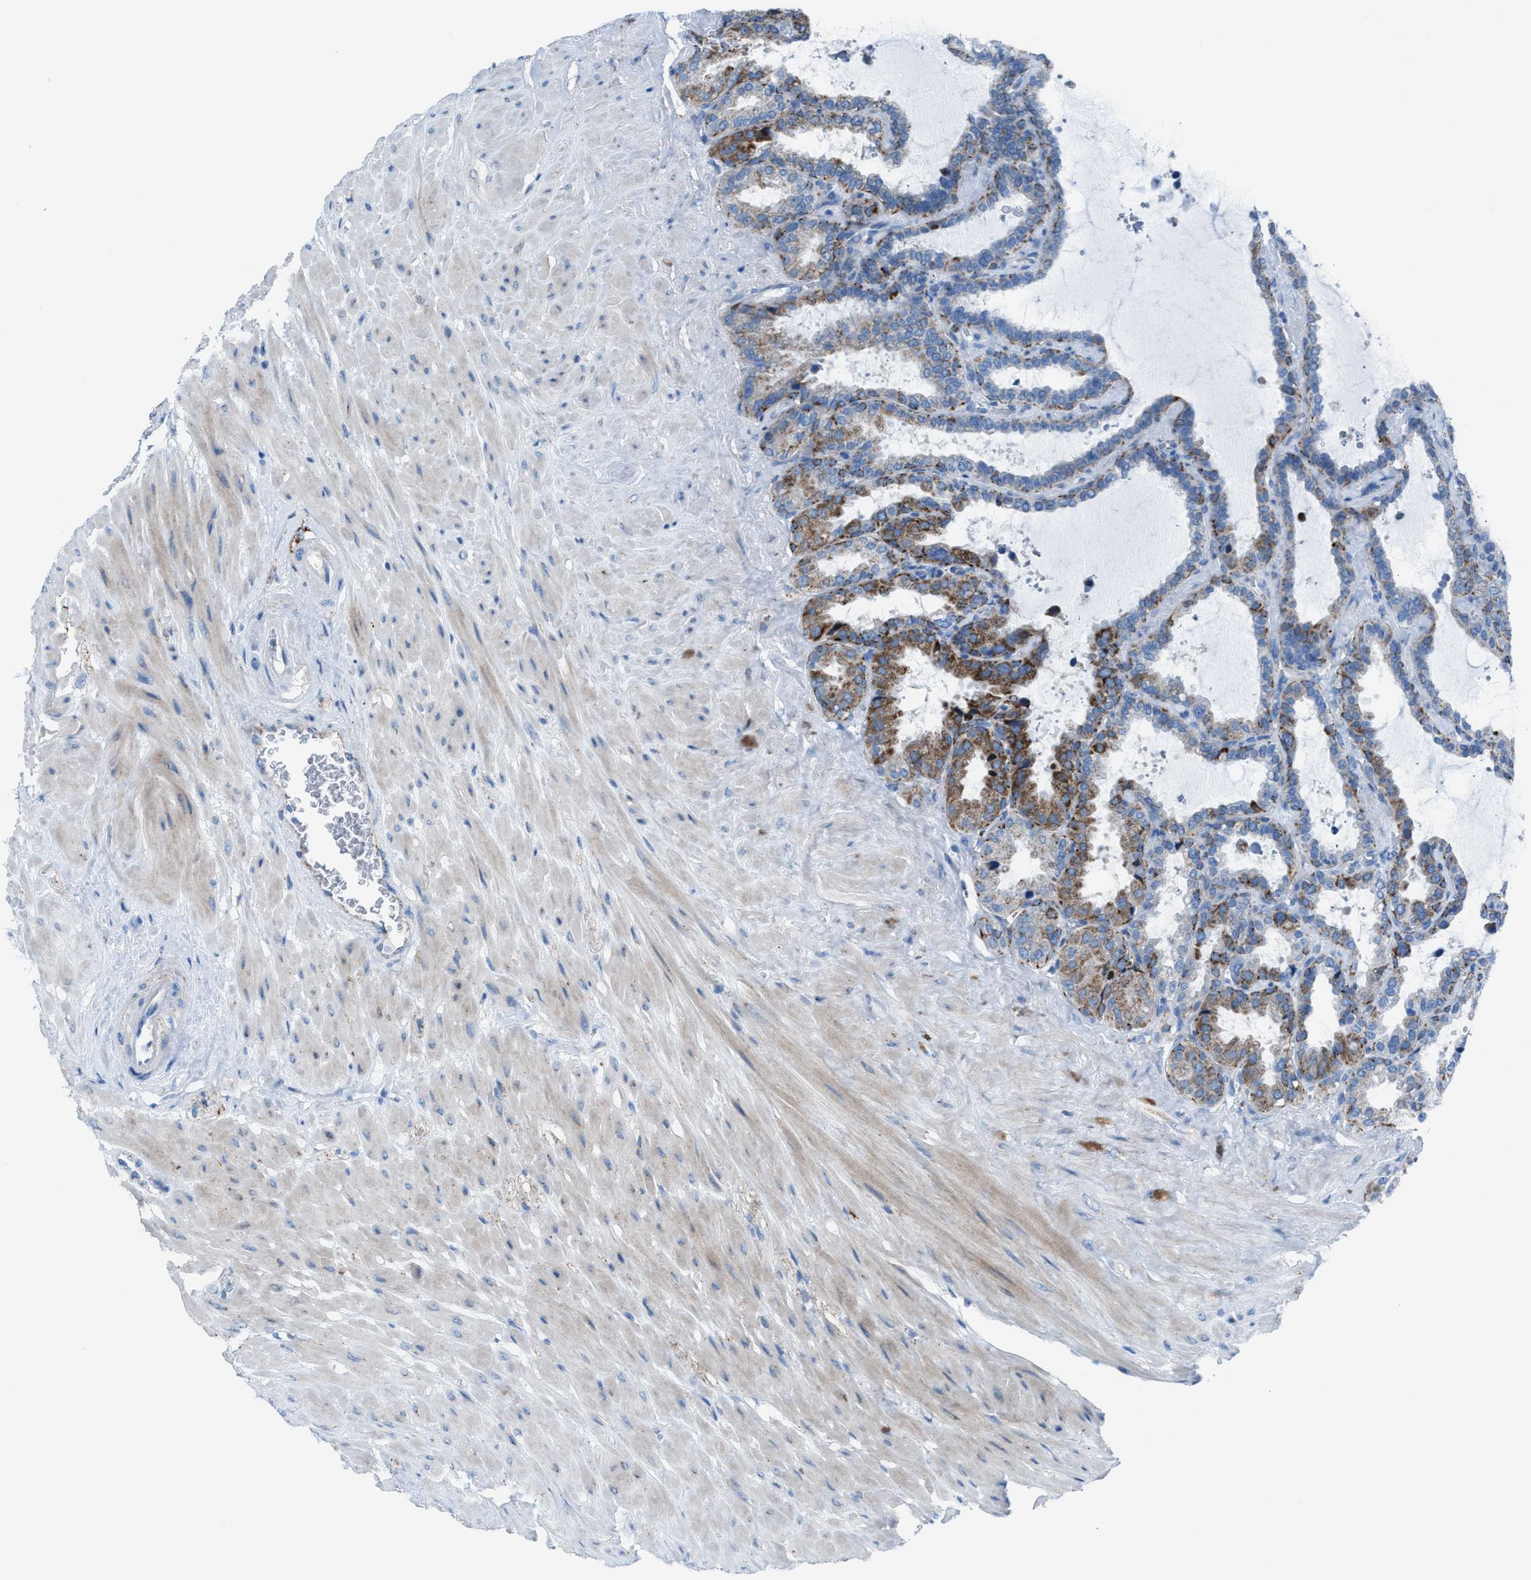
{"staining": {"intensity": "moderate", "quantity": ">75%", "location": "cytoplasmic/membranous"}, "tissue": "seminal vesicle", "cell_type": "Glandular cells", "image_type": "normal", "snomed": [{"axis": "morphology", "description": "Normal tissue, NOS"}, {"axis": "topography", "description": "Seminal veicle"}], "caption": "A medium amount of moderate cytoplasmic/membranous positivity is appreciated in approximately >75% of glandular cells in unremarkable seminal vesicle. The staining is performed using DAB brown chromogen to label protein expression. The nuclei are counter-stained blue using hematoxylin.", "gene": "CD1B", "patient": {"sex": "male", "age": 46}}